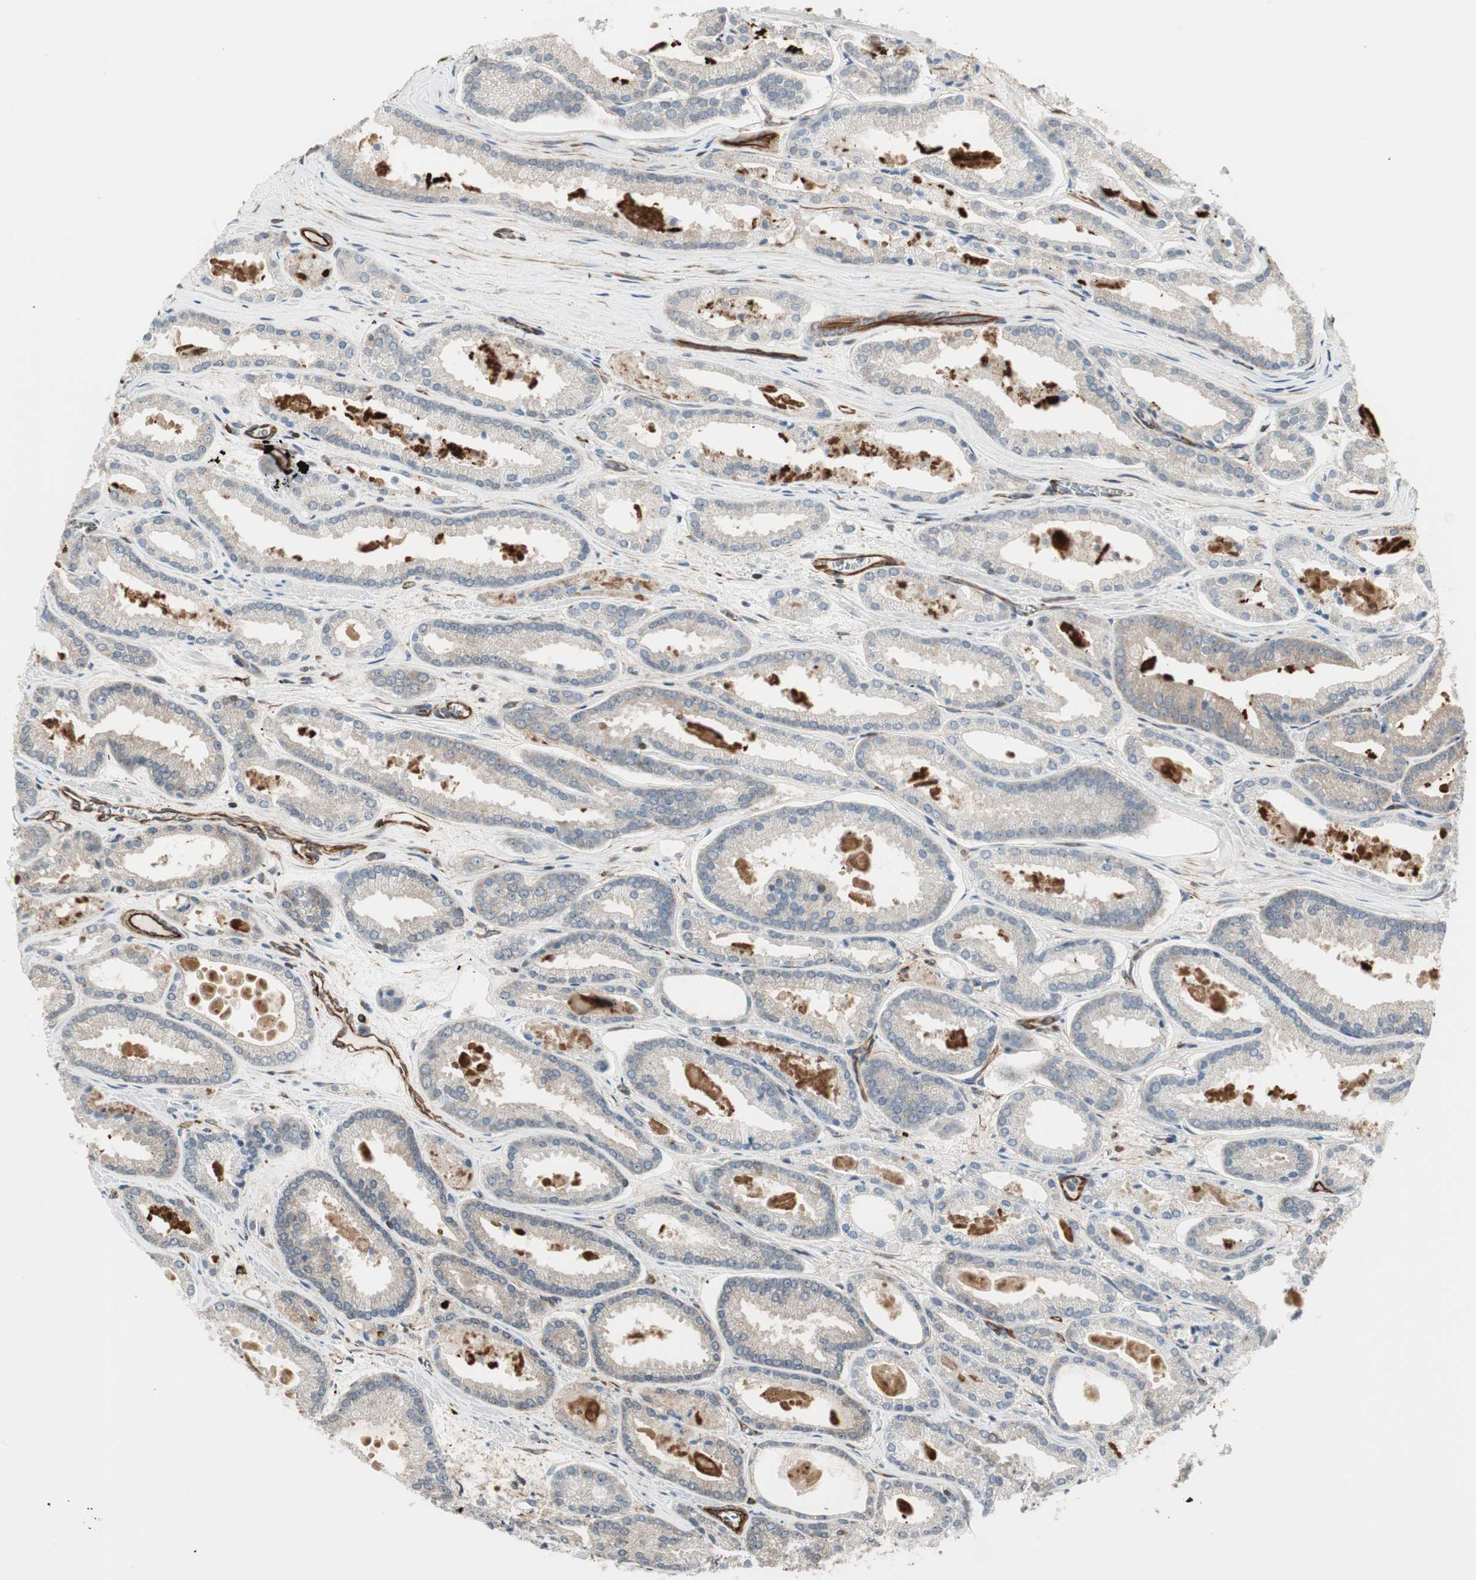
{"staining": {"intensity": "weak", "quantity": ">75%", "location": "cytoplasmic/membranous"}, "tissue": "prostate cancer", "cell_type": "Tumor cells", "image_type": "cancer", "snomed": [{"axis": "morphology", "description": "Adenocarcinoma, Low grade"}, {"axis": "topography", "description": "Prostate"}], "caption": "The immunohistochemical stain shows weak cytoplasmic/membranous expression in tumor cells of prostate cancer (low-grade adenocarcinoma) tissue.", "gene": "MAD2L2", "patient": {"sex": "male", "age": 59}}